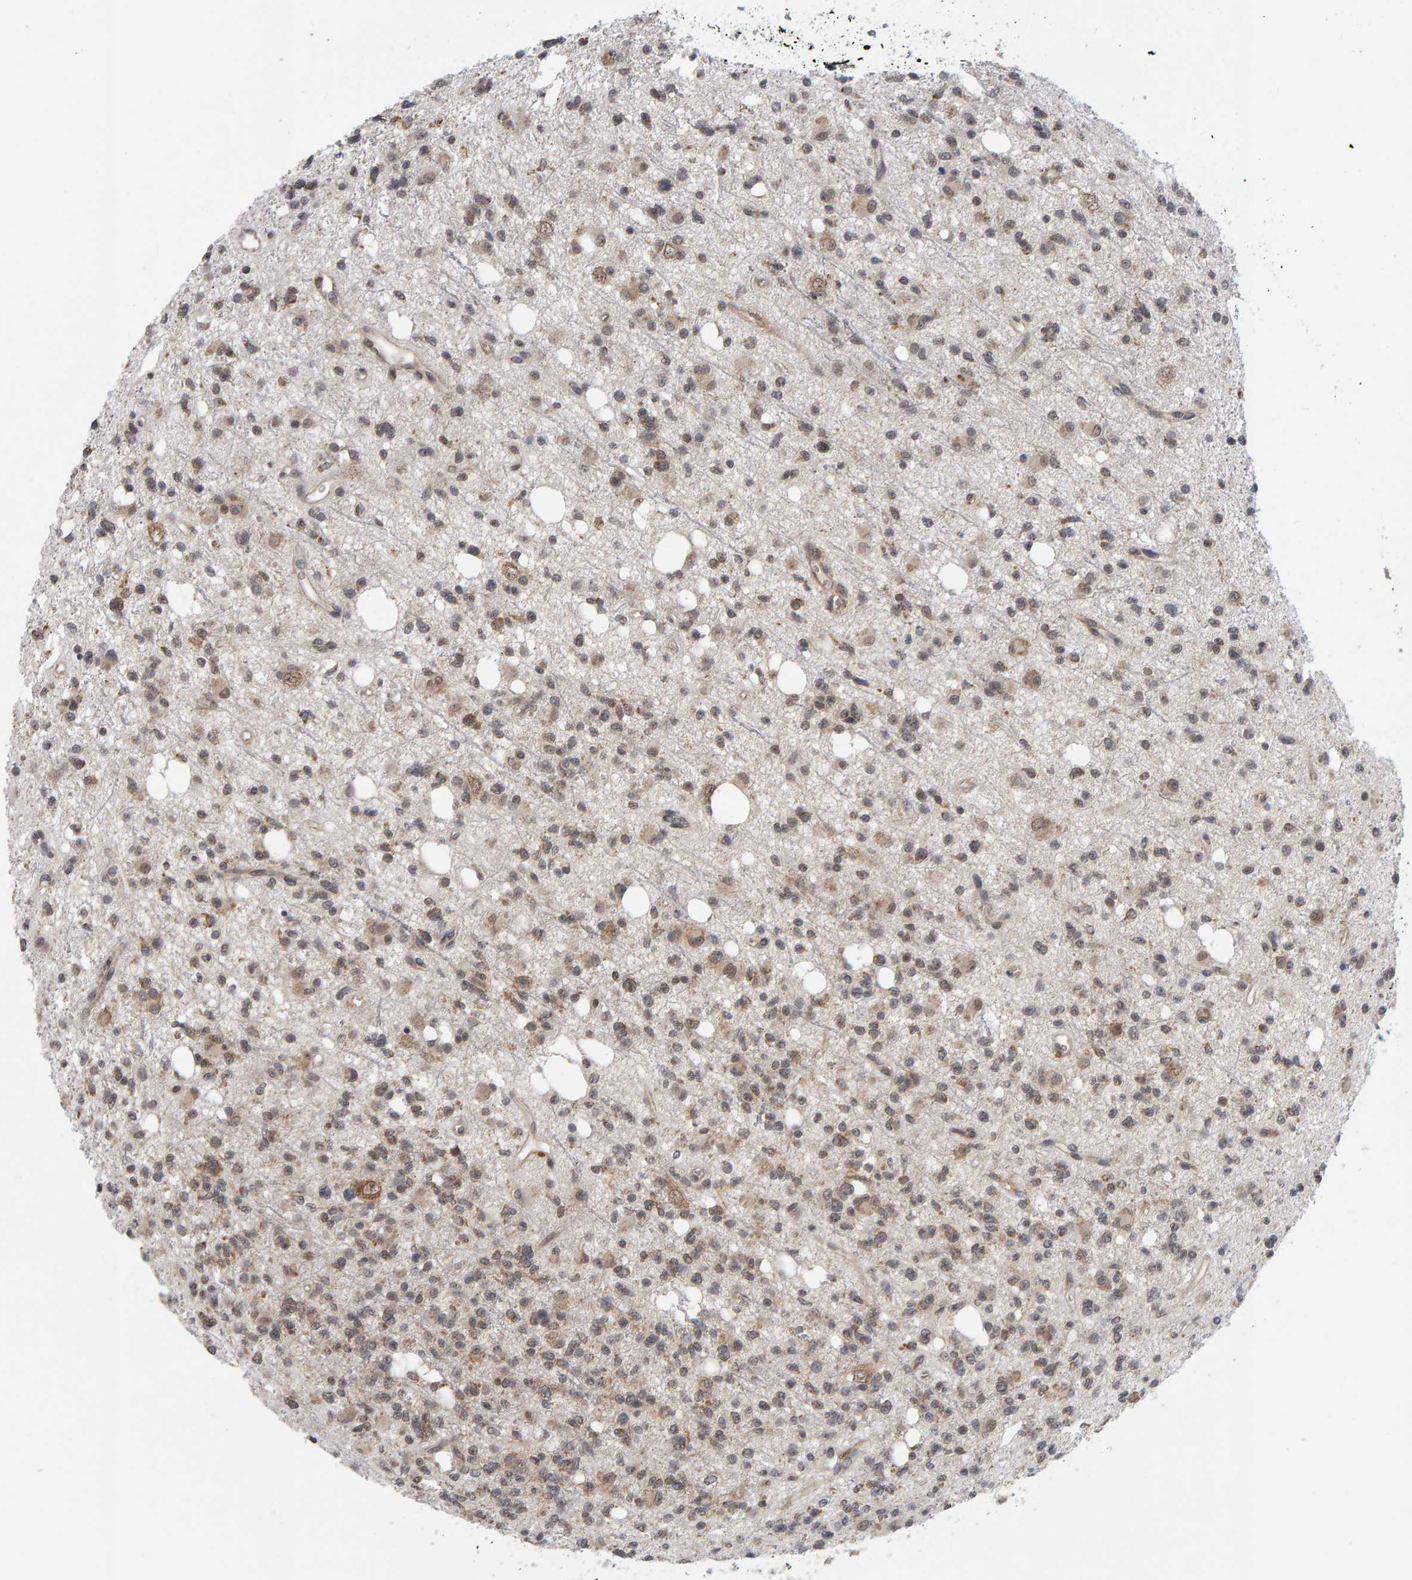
{"staining": {"intensity": "weak", "quantity": "25%-75%", "location": "nuclear"}, "tissue": "glioma", "cell_type": "Tumor cells", "image_type": "cancer", "snomed": [{"axis": "morphology", "description": "Glioma, malignant, High grade"}, {"axis": "topography", "description": "Brain"}], "caption": "Protein expression analysis of high-grade glioma (malignant) shows weak nuclear positivity in approximately 25%-75% of tumor cells. (IHC, brightfield microscopy, high magnification).", "gene": "DAP3", "patient": {"sex": "female", "age": 62}}